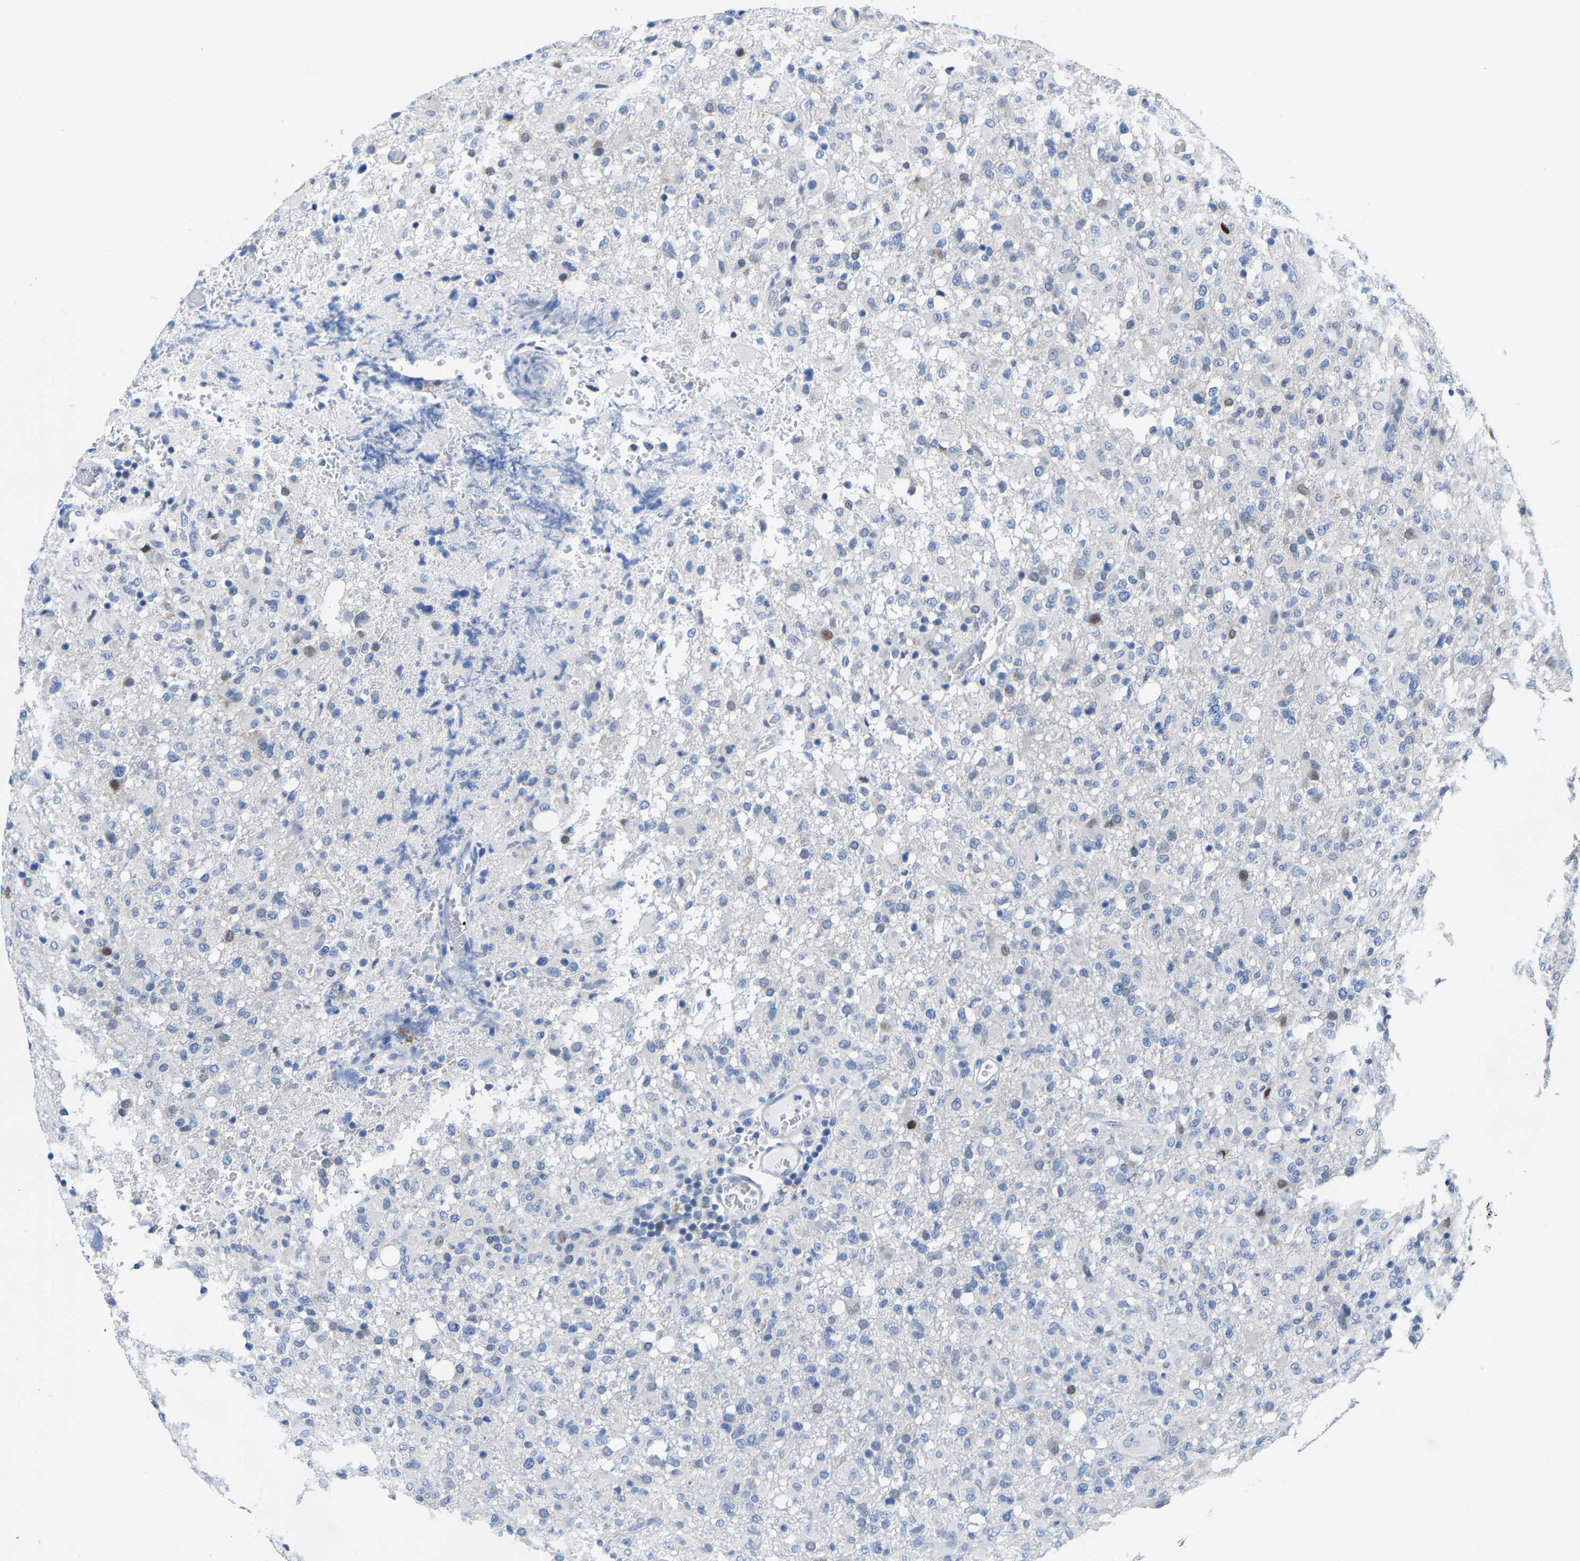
{"staining": {"intensity": "negative", "quantity": "none", "location": "none"}, "tissue": "glioma", "cell_type": "Tumor cells", "image_type": "cancer", "snomed": [{"axis": "morphology", "description": "Glioma, malignant, High grade"}, {"axis": "topography", "description": "Brain"}], "caption": "Protein analysis of glioma exhibits no significant positivity in tumor cells.", "gene": "KLHL1", "patient": {"sex": "female", "age": 57}}